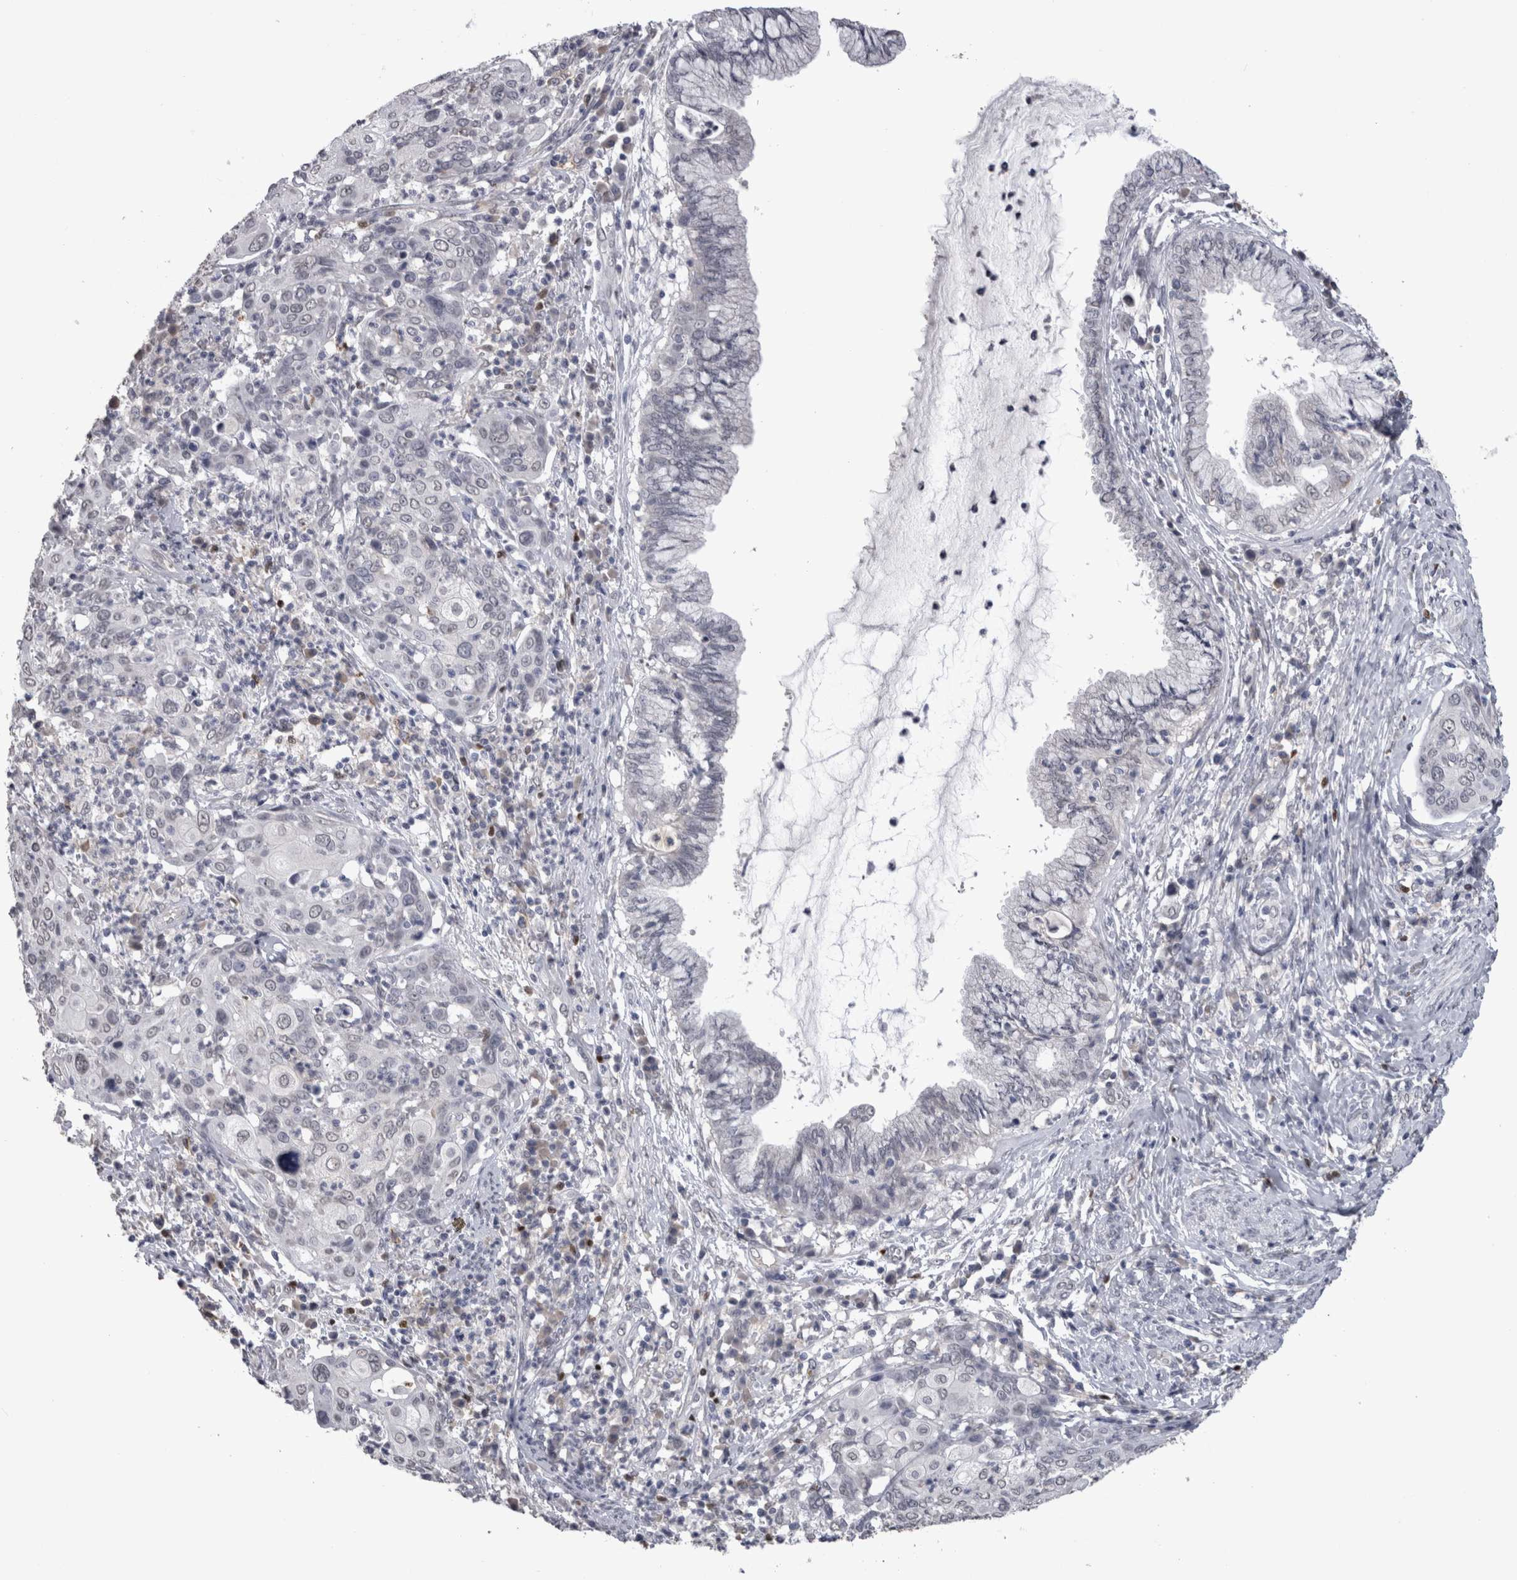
{"staining": {"intensity": "negative", "quantity": "none", "location": "none"}, "tissue": "cervical cancer", "cell_type": "Tumor cells", "image_type": "cancer", "snomed": [{"axis": "morphology", "description": "Squamous cell carcinoma, NOS"}, {"axis": "topography", "description": "Cervix"}], "caption": "Immunohistochemistry (IHC) histopathology image of neoplastic tissue: squamous cell carcinoma (cervical) stained with DAB demonstrates no significant protein positivity in tumor cells.", "gene": "PAX5", "patient": {"sex": "female", "age": 40}}